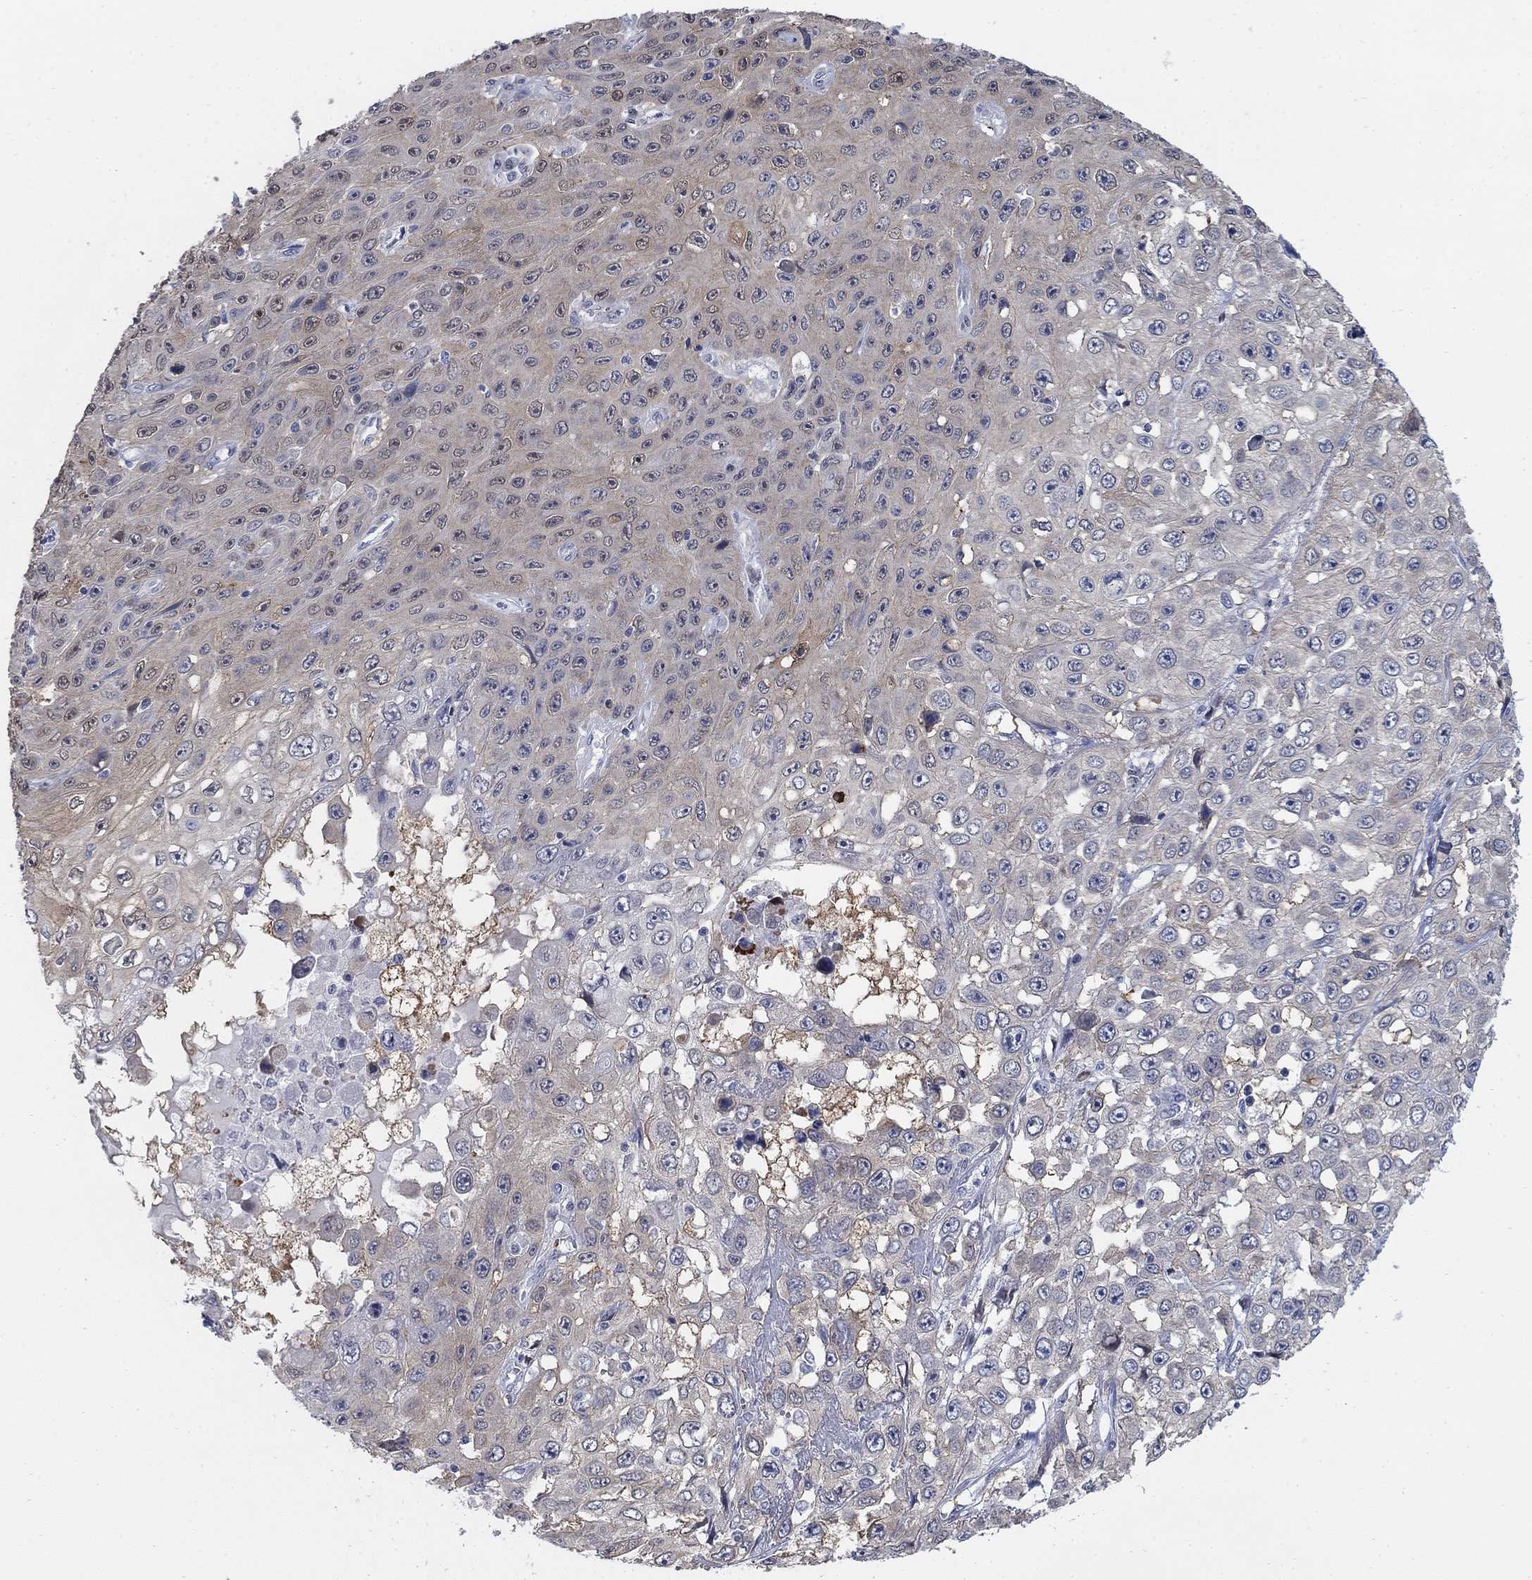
{"staining": {"intensity": "weak", "quantity": ">75%", "location": "cytoplasmic/membranous"}, "tissue": "skin cancer", "cell_type": "Tumor cells", "image_type": "cancer", "snomed": [{"axis": "morphology", "description": "Squamous cell carcinoma, NOS"}, {"axis": "topography", "description": "Skin"}], "caption": "Skin cancer tissue demonstrates weak cytoplasmic/membranous positivity in about >75% of tumor cells, visualized by immunohistochemistry. (DAB IHC, brown staining for protein, blue staining for nuclei).", "gene": "MYO3A", "patient": {"sex": "male", "age": 82}}